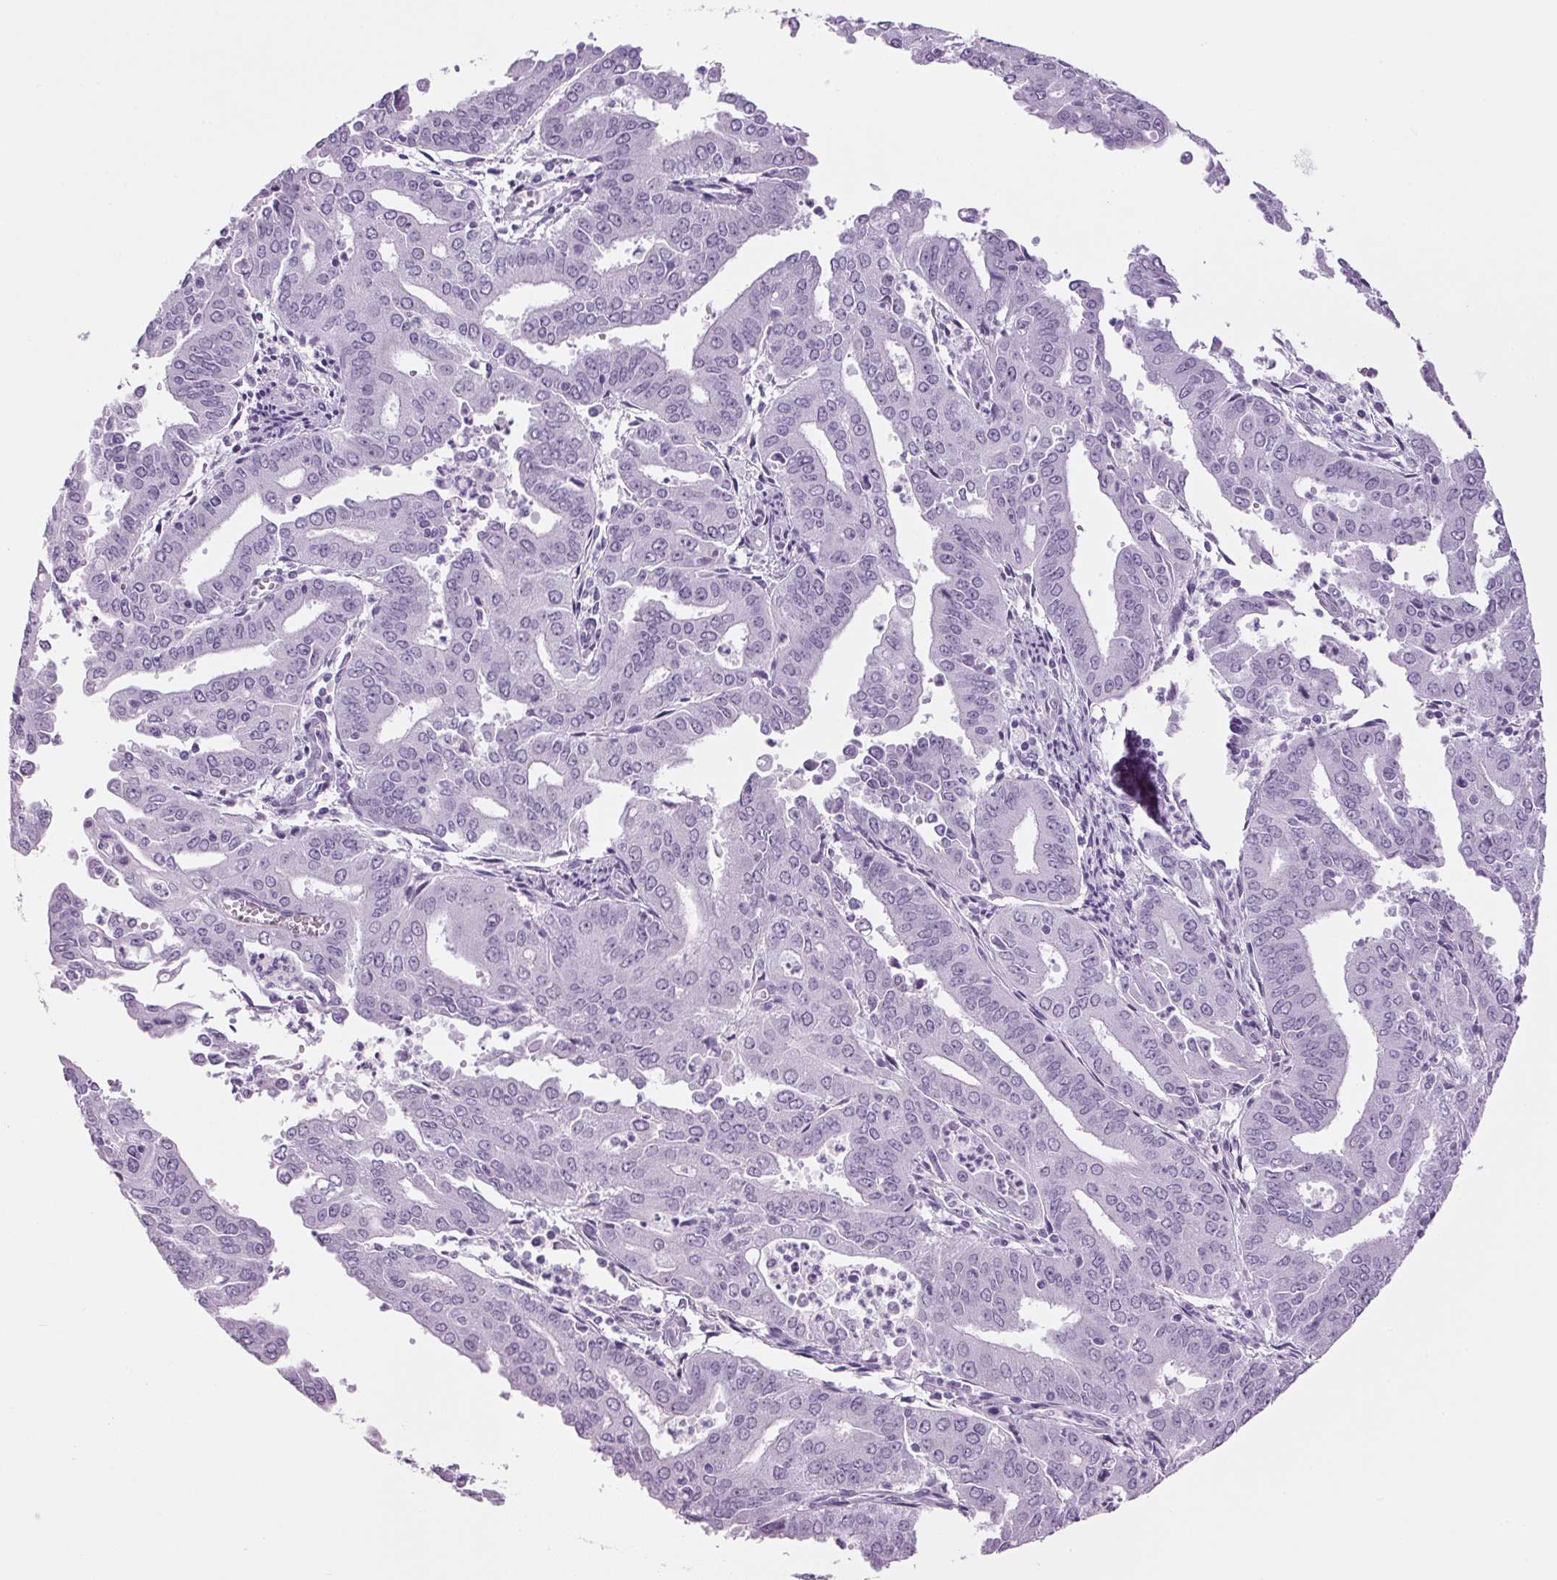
{"staining": {"intensity": "negative", "quantity": "none", "location": "none"}, "tissue": "cervical cancer", "cell_type": "Tumor cells", "image_type": "cancer", "snomed": [{"axis": "morphology", "description": "Adenocarcinoma, NOS"}, {"axis": "topography", "description": "Cervix"}], "caption": "Cervical adenocarcinoma was stained to show a protein in brown. There is no significant staining in tumor cells.", "gene": "PPP1R1A", "patient": {"sex": "female", "age": 56}}